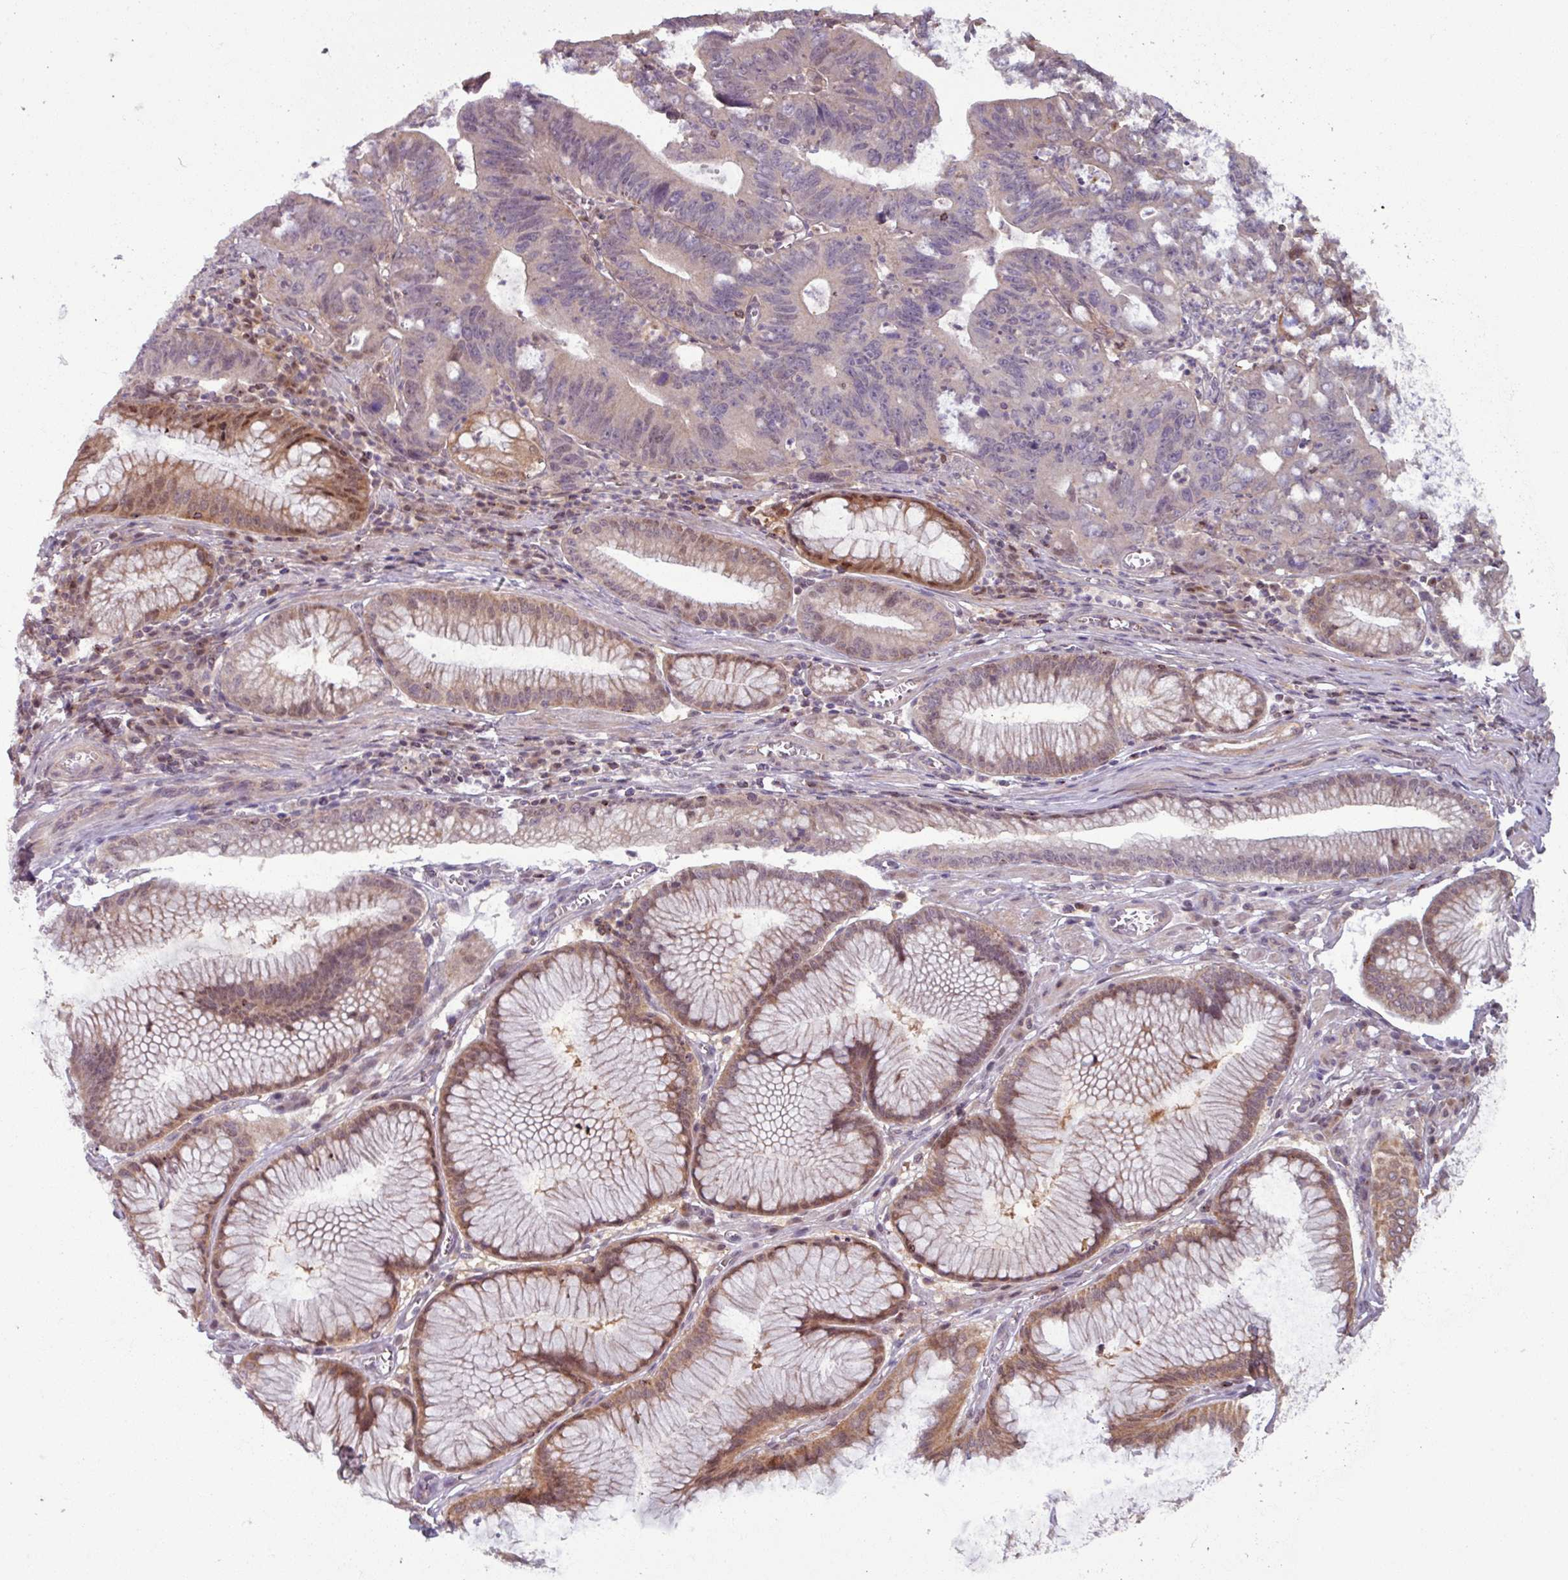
{"staining": {"intensity": "negative", "quantity": "none", "location": "none"}, "tissue": "stomach cancer", "cell_type": "Tumor cells", "image_type": "cancer", "snomed": [{"axis": "morphology", "description": "Adenocarcinoma, NOS"}, {"axis": "topography", "description": "Stomach"}], "caption": "Human stomach cancer (adenocarcinoma) stained for a protein using IHC shows no expression in tumor cells.", "gene": "OR6B1", "patient": {"sex": "male", "age": 59}}